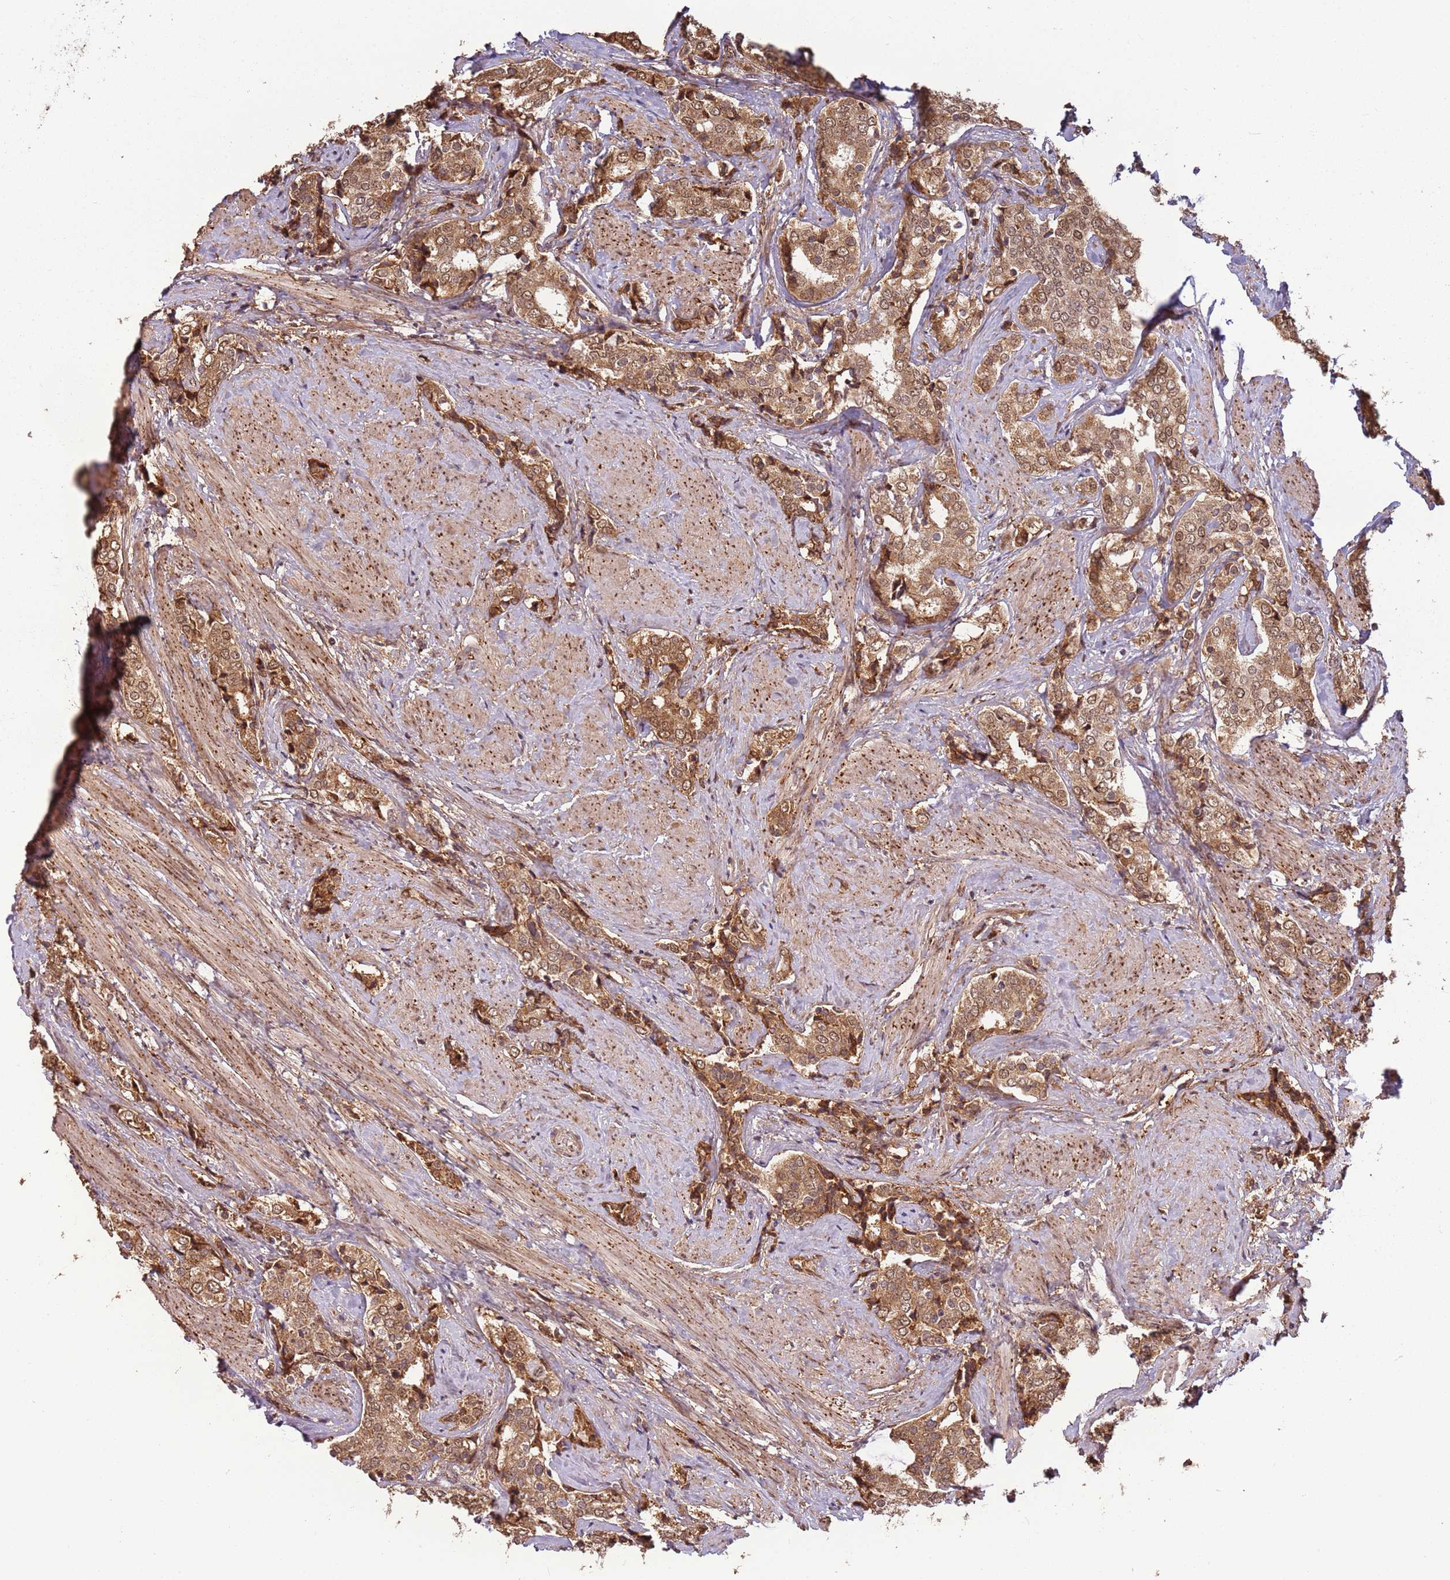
{"staining": {"intensity": "moderate", "quantity": ">75%", "location": "cytoplasmic/membranous,nuclear"}, "tissue": "prostate cancer", "cell_type": "Tumor cells", "image_type": "cancer", "snomed": [{"axis": "morphology", "description": "Adenocarcinoma, High grade"}, {"axis": "topography", "description": "Prostate"}], "caption": "Immunohistochemistry staining of prostate cancer (adenocarcinoma (high-grade)), which shows medium levels of moderate cytoplasmic/membranous and nuclear expression in about >75% of tumor cells indicating moderate cytoplasmic/membranous and nuclear protein expression. The staining was performed using DAB (brown) for protein detection and nuclei were counterstained in hematoxylin (blue).", "gene": "POLR3H", "patient": {"sex": "male", "age": 71}}